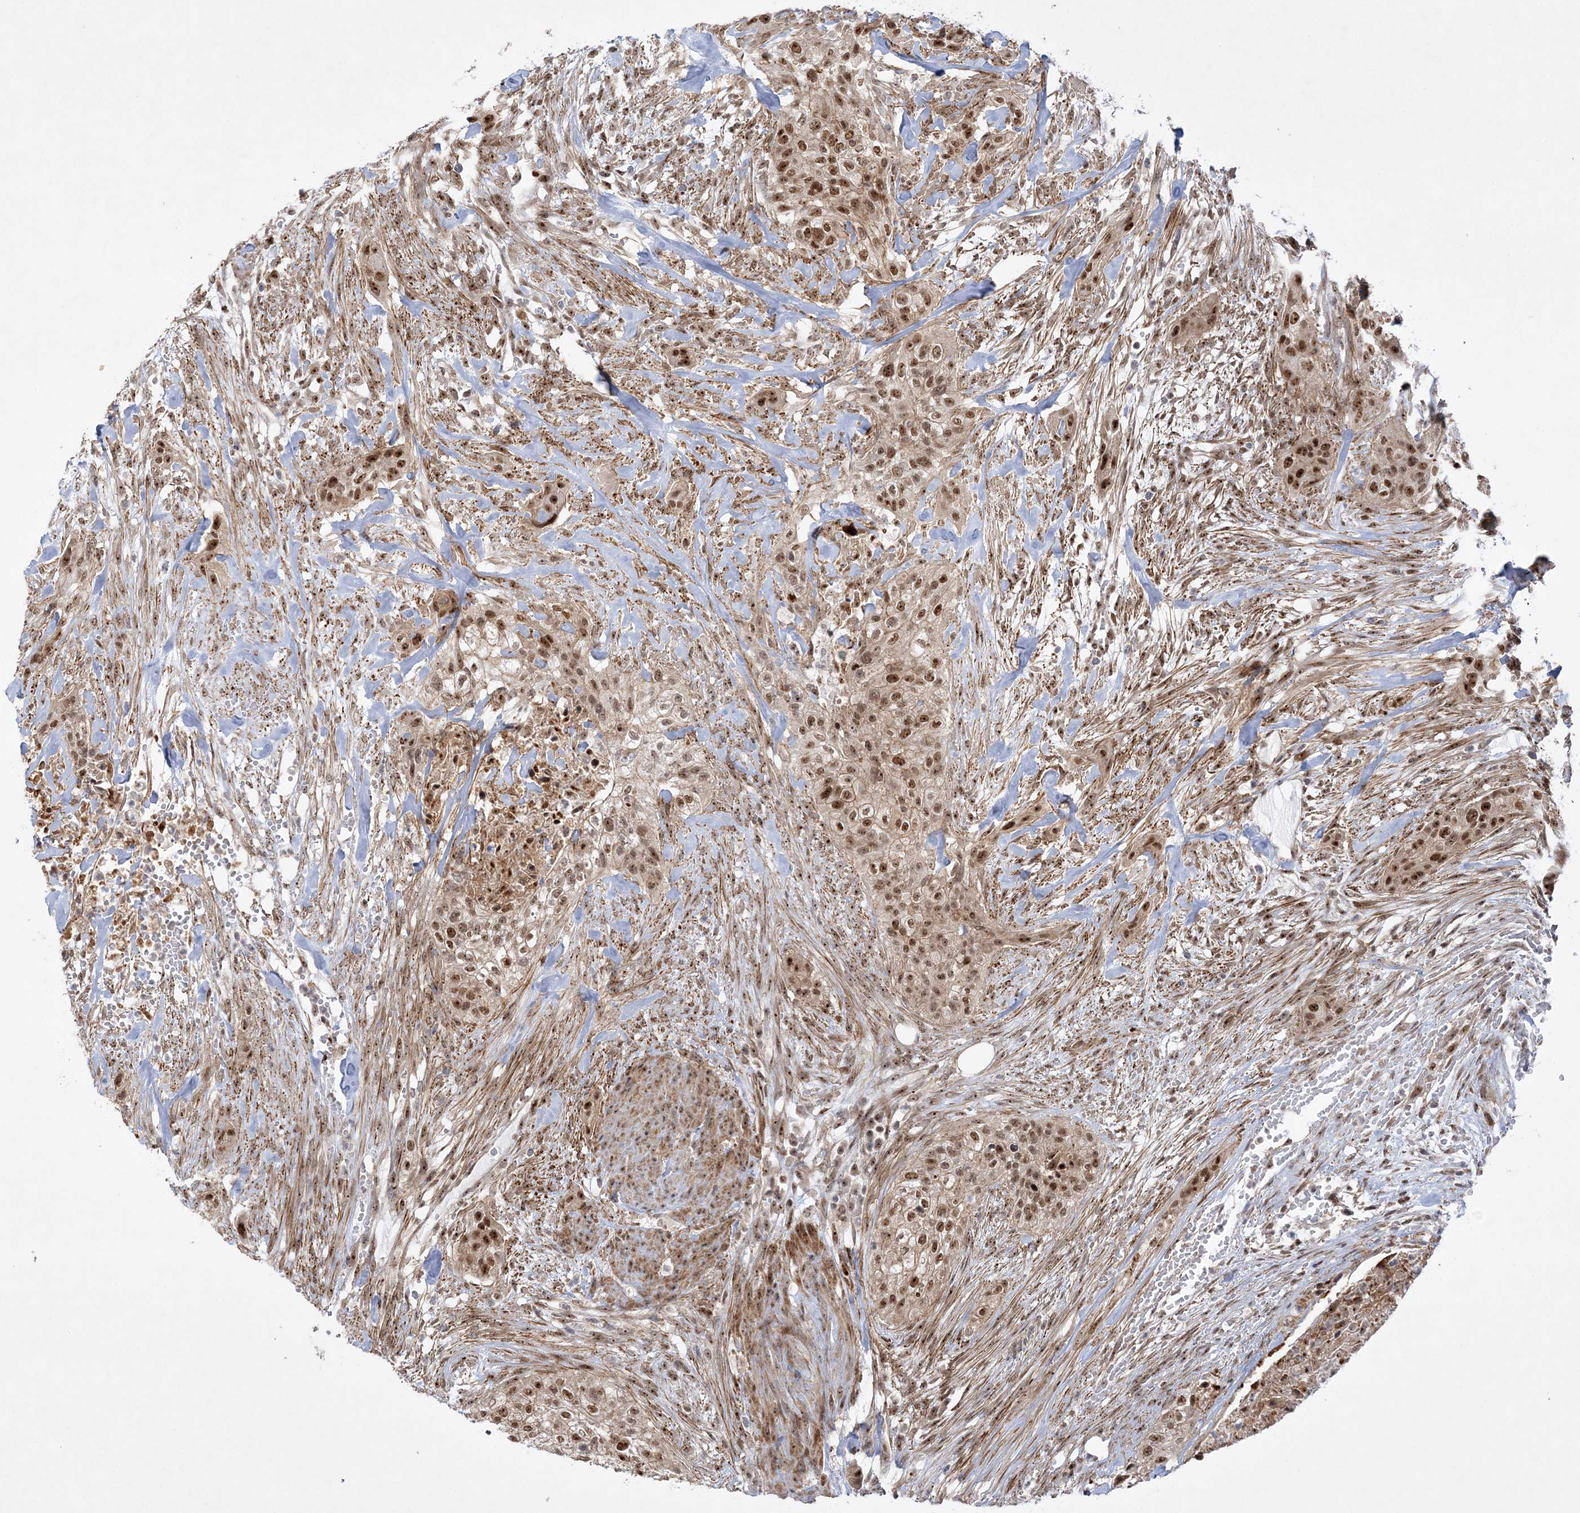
{"staining": {"intensity": "strong", "quantity": ">75%", "location": "nuclear"}, "tissue": "urothelial cancer", "cell_type": "Tumor cells", "image_type": "cancer", "snomed": [{"axis": "morphology", "description": "Urothelial carcinoma, High grade"}, {"axis": "topography", "description": "Urinary bladder"}], "caption": "A histopathology image of urothelial cancer stained for a protein displays strong nuclear brown staining in tumor cells.", "gene": "NPM3", "patient": {"sex": "male", "age": 35}}